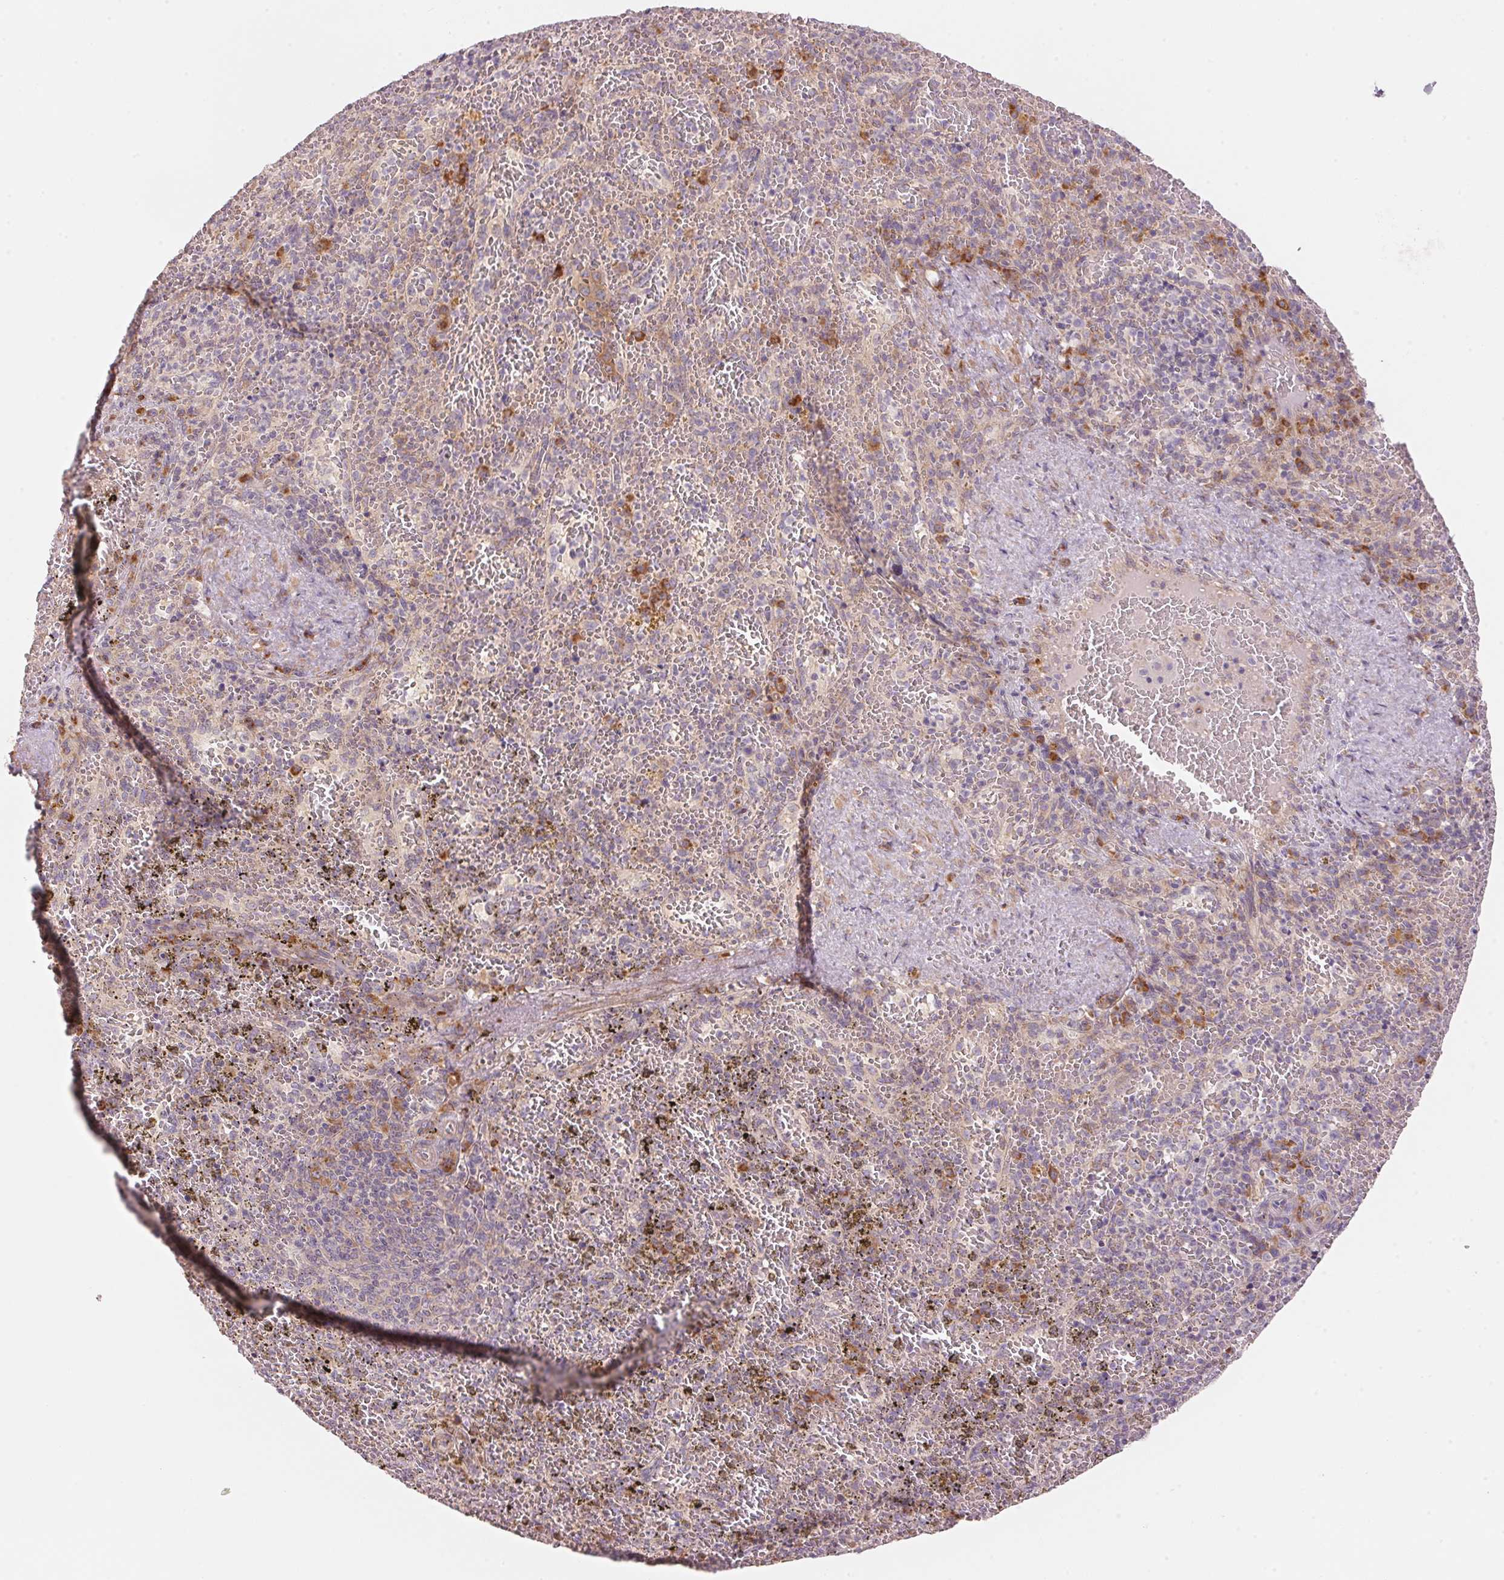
{"staining": {"intensity": "moderate", "quantity": "<25%", "location": "cytoplasmic/membranous"}, "tissue": "spleen", "cell_type": "Cells in red pulp", "image_type": "normal", "snomed": [{"axis": "morphology", "description": "Normal tissue, NOS"}, {"axis": "topography", "description": "Spleen"}], "caption": "The immunohistochemical stain labels moderate cytoplasmic/membranous expression in cells in red pulp of benign spleen.", "gene": "BLOC1S2", "patient": {"sex": "female", "age": 50}}